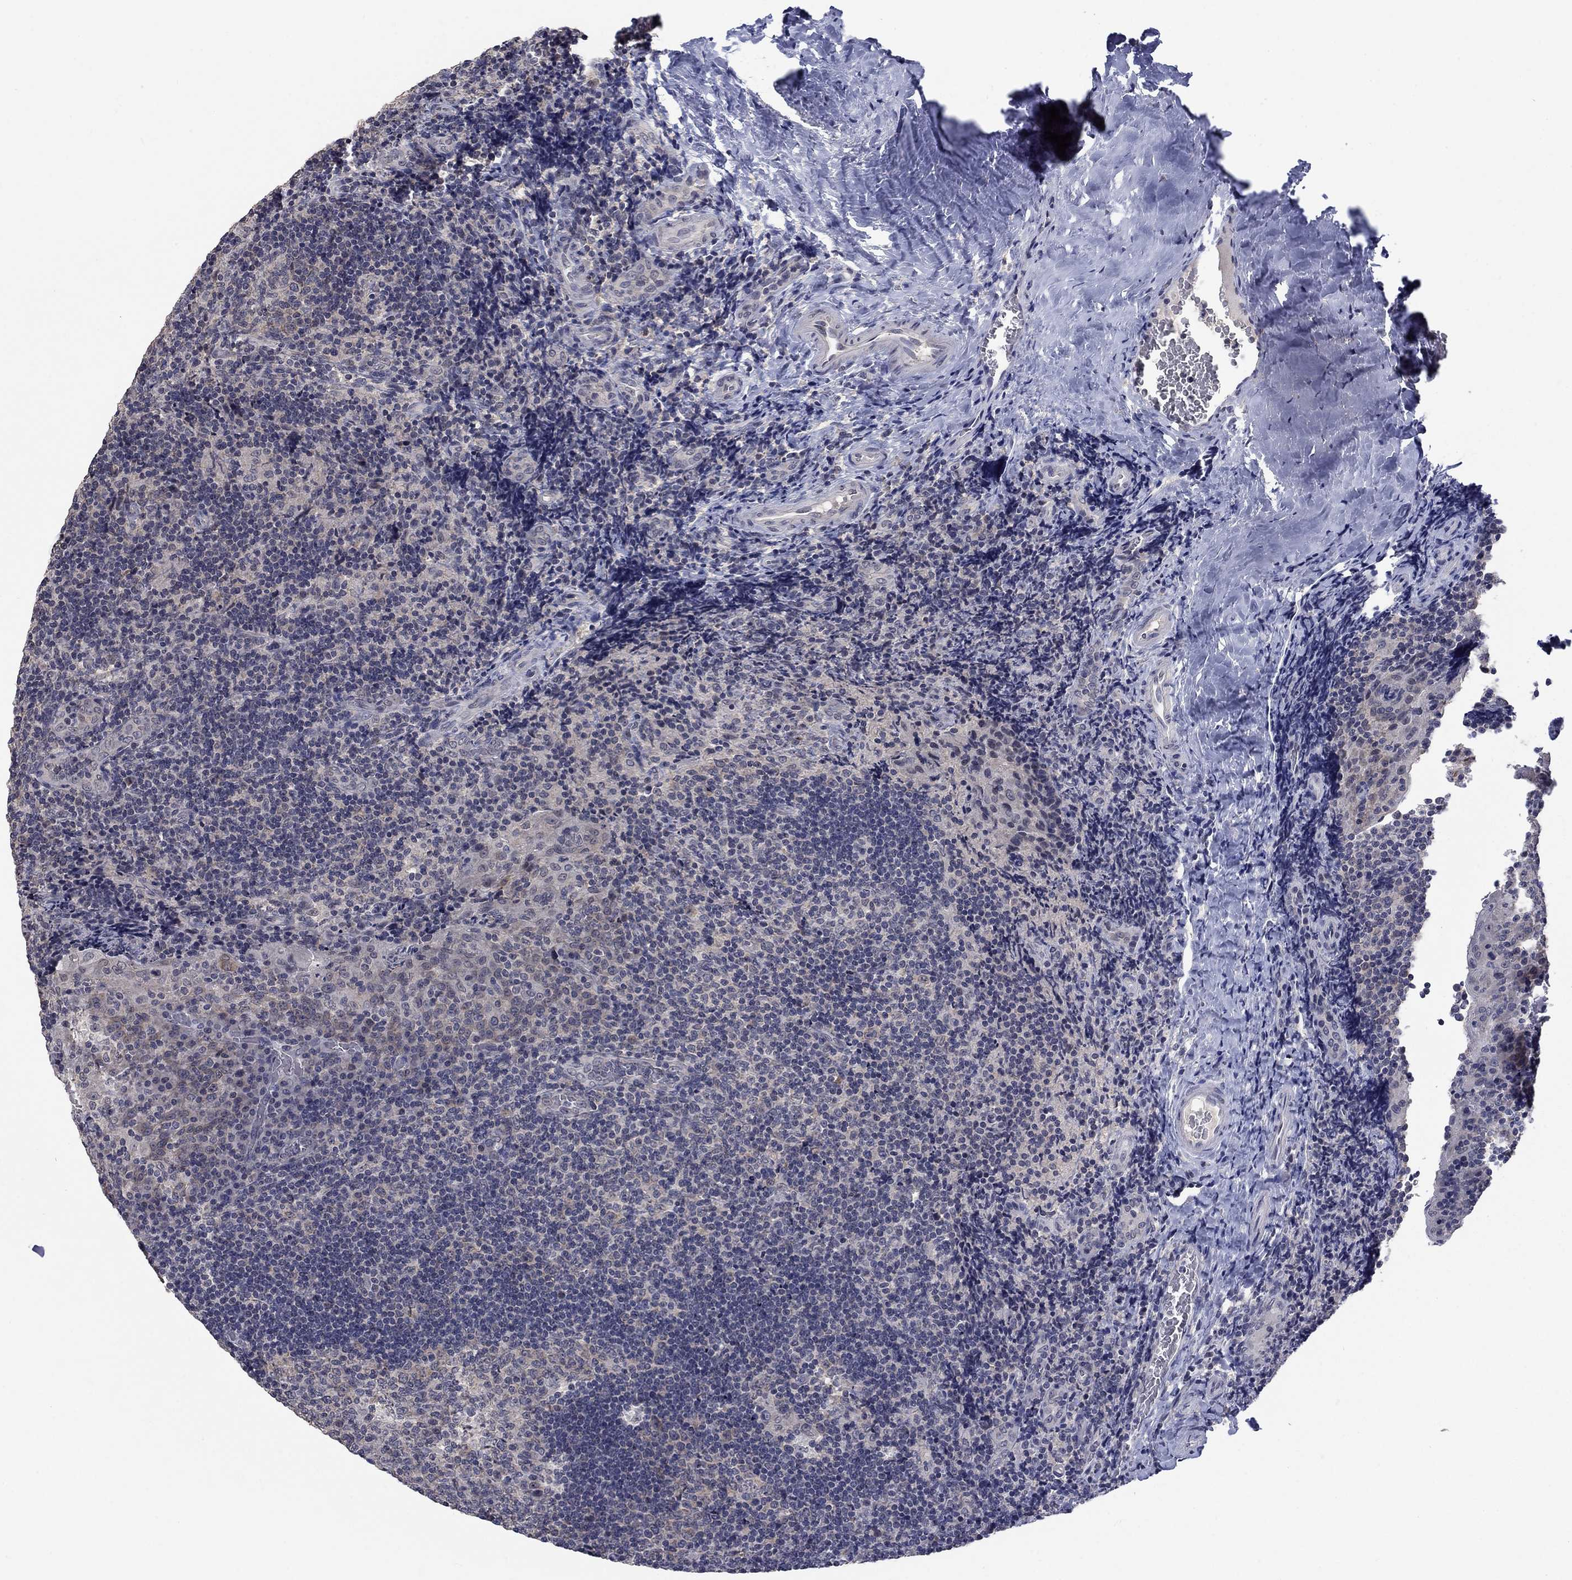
{"staining": {"intensity": "negative", "quantity": "none", "location": "none"}, "tissue": "tonsil", "cell_type": "Germinal center cells", "image_type": "normal", "snomed": [{"axis": "morphology", "description": "Normal tissue, NOS"}, {"axis": "topography", "description": "Tonsil"}], "caption": "DAB (3,3'-diaminobenzidine) immunohistochemical staining of unremarkable human tonsil shows no significant staining in germinal center cells.", "gene": "SPATA33", "patient": {"sex": "male", "age": 17}}